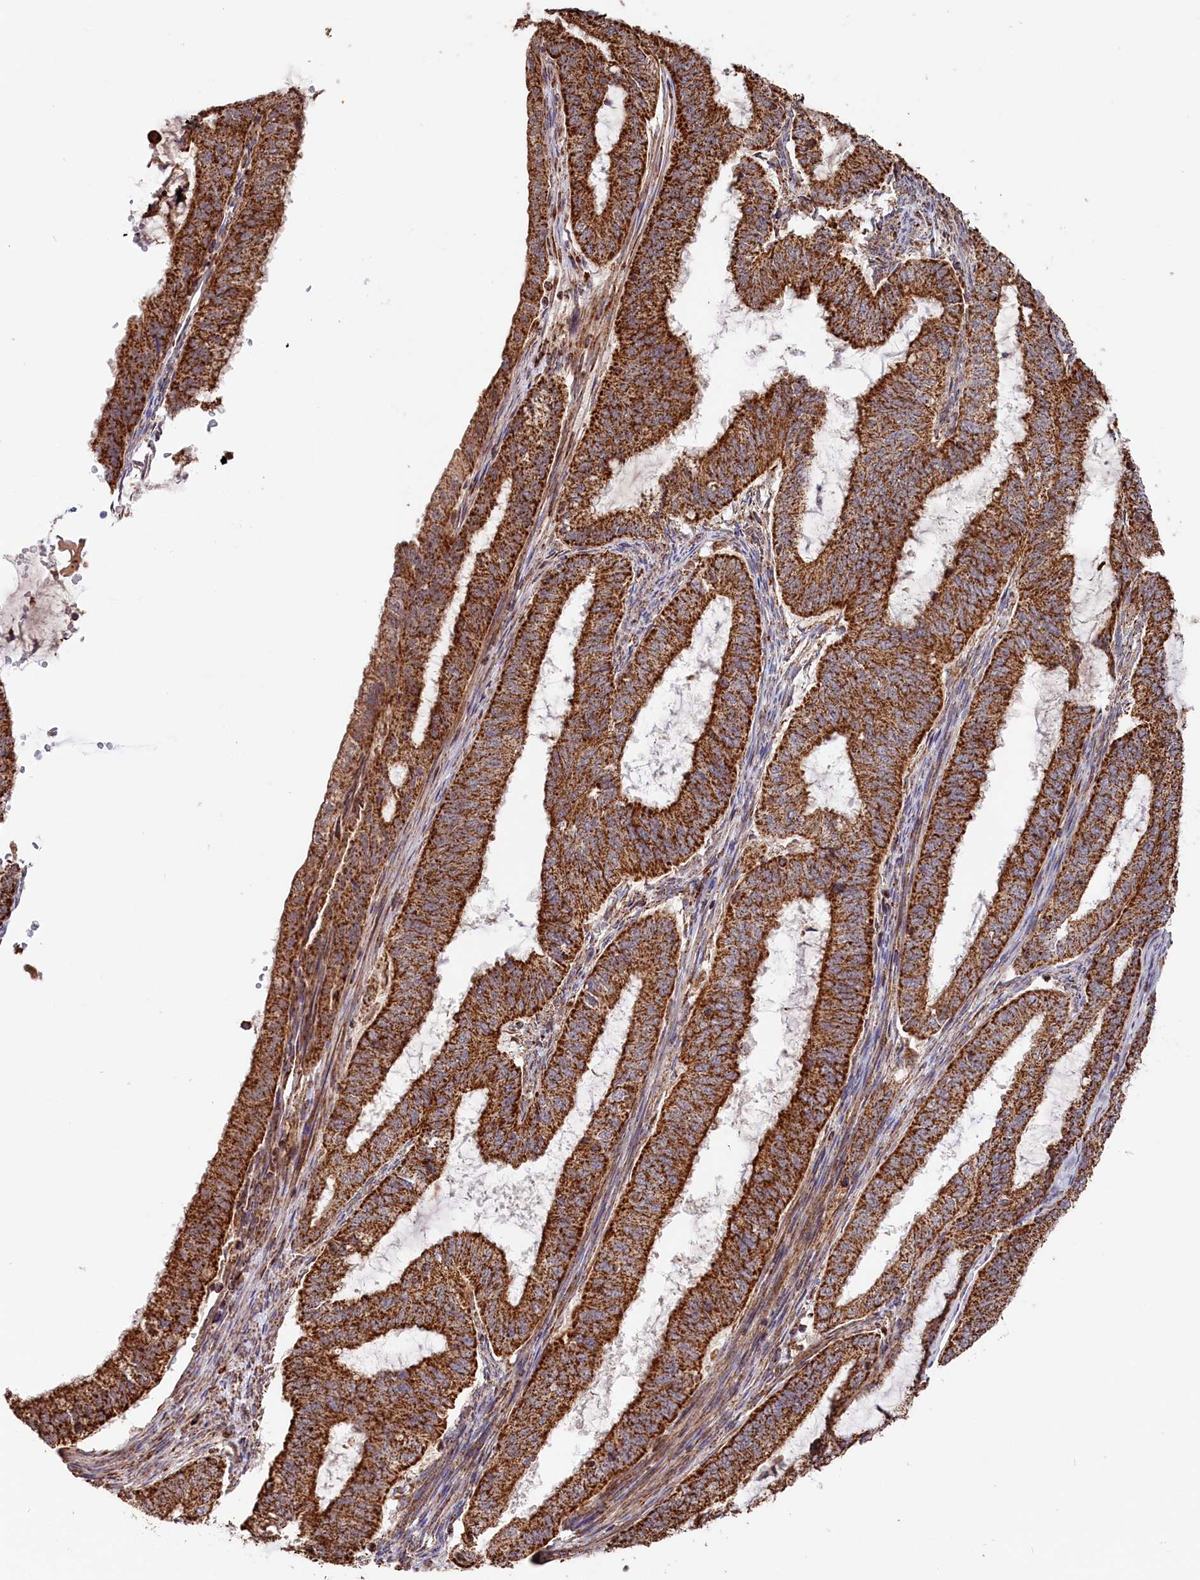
{"staining": {"intensity": "strong", "quantity": ">75%", "location": "cytoplasmic/membranous"}, "tissue": "endometrial cancer", "cell_type": "Tumor cells", "image_type": "cancer", "snomed": [{"axis": "morphology", "description": "Adenocarcinoma, NOS"}, {"axis": "topography", "description": "Endometrium"}], "caption": "Immunohistochemistry micrograph of human endometrial cancer stained for a protein (brown), which exhibits high levels of strong cytoplasmic/membranous staining in approximately >75% of tumor cells.", "gene": "MACROD1", "patient": {"sex": "female", "age": 51}}